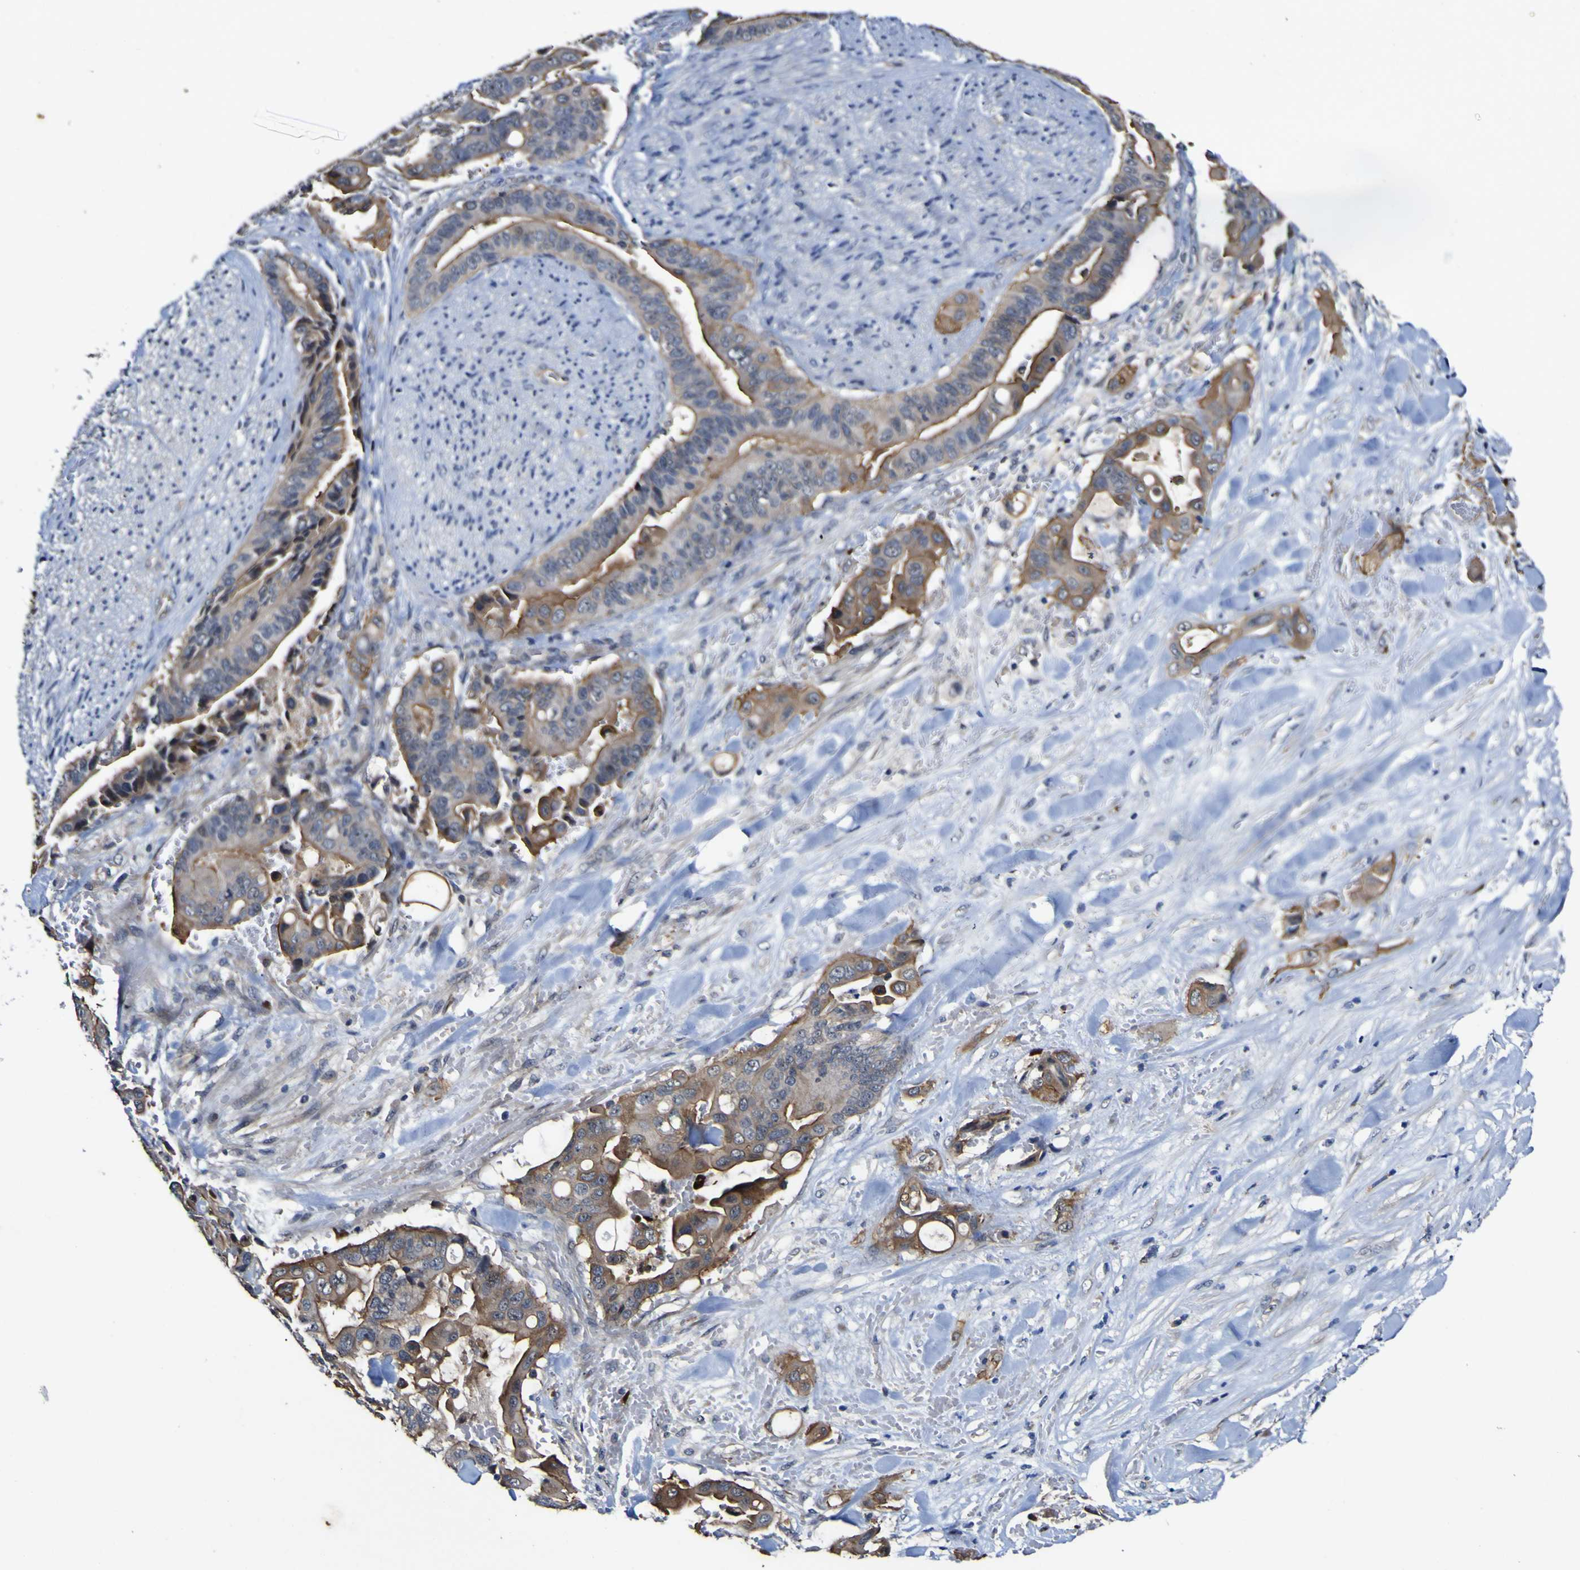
{"staining": {"intensity": "moderate", "quantity": ">75%", "location": "cytoplasmic/membranous"}, "tissue": "liver cancer", "cell_type": "Tumor cells", "image_type": "cancer", "snomed": [{"axis": "morphology", "description": "Cholangiocarcinoma"}, {"axis": "topography", "description": "Liver"}], "caption": "A brown stain highlights moderate cytoplasmic/membranous expression of a protein in human cholangiocarcinoma (liver) tumor cells.", "gene": "CCL2", "patient": {"sex": "female", "age": 61}}